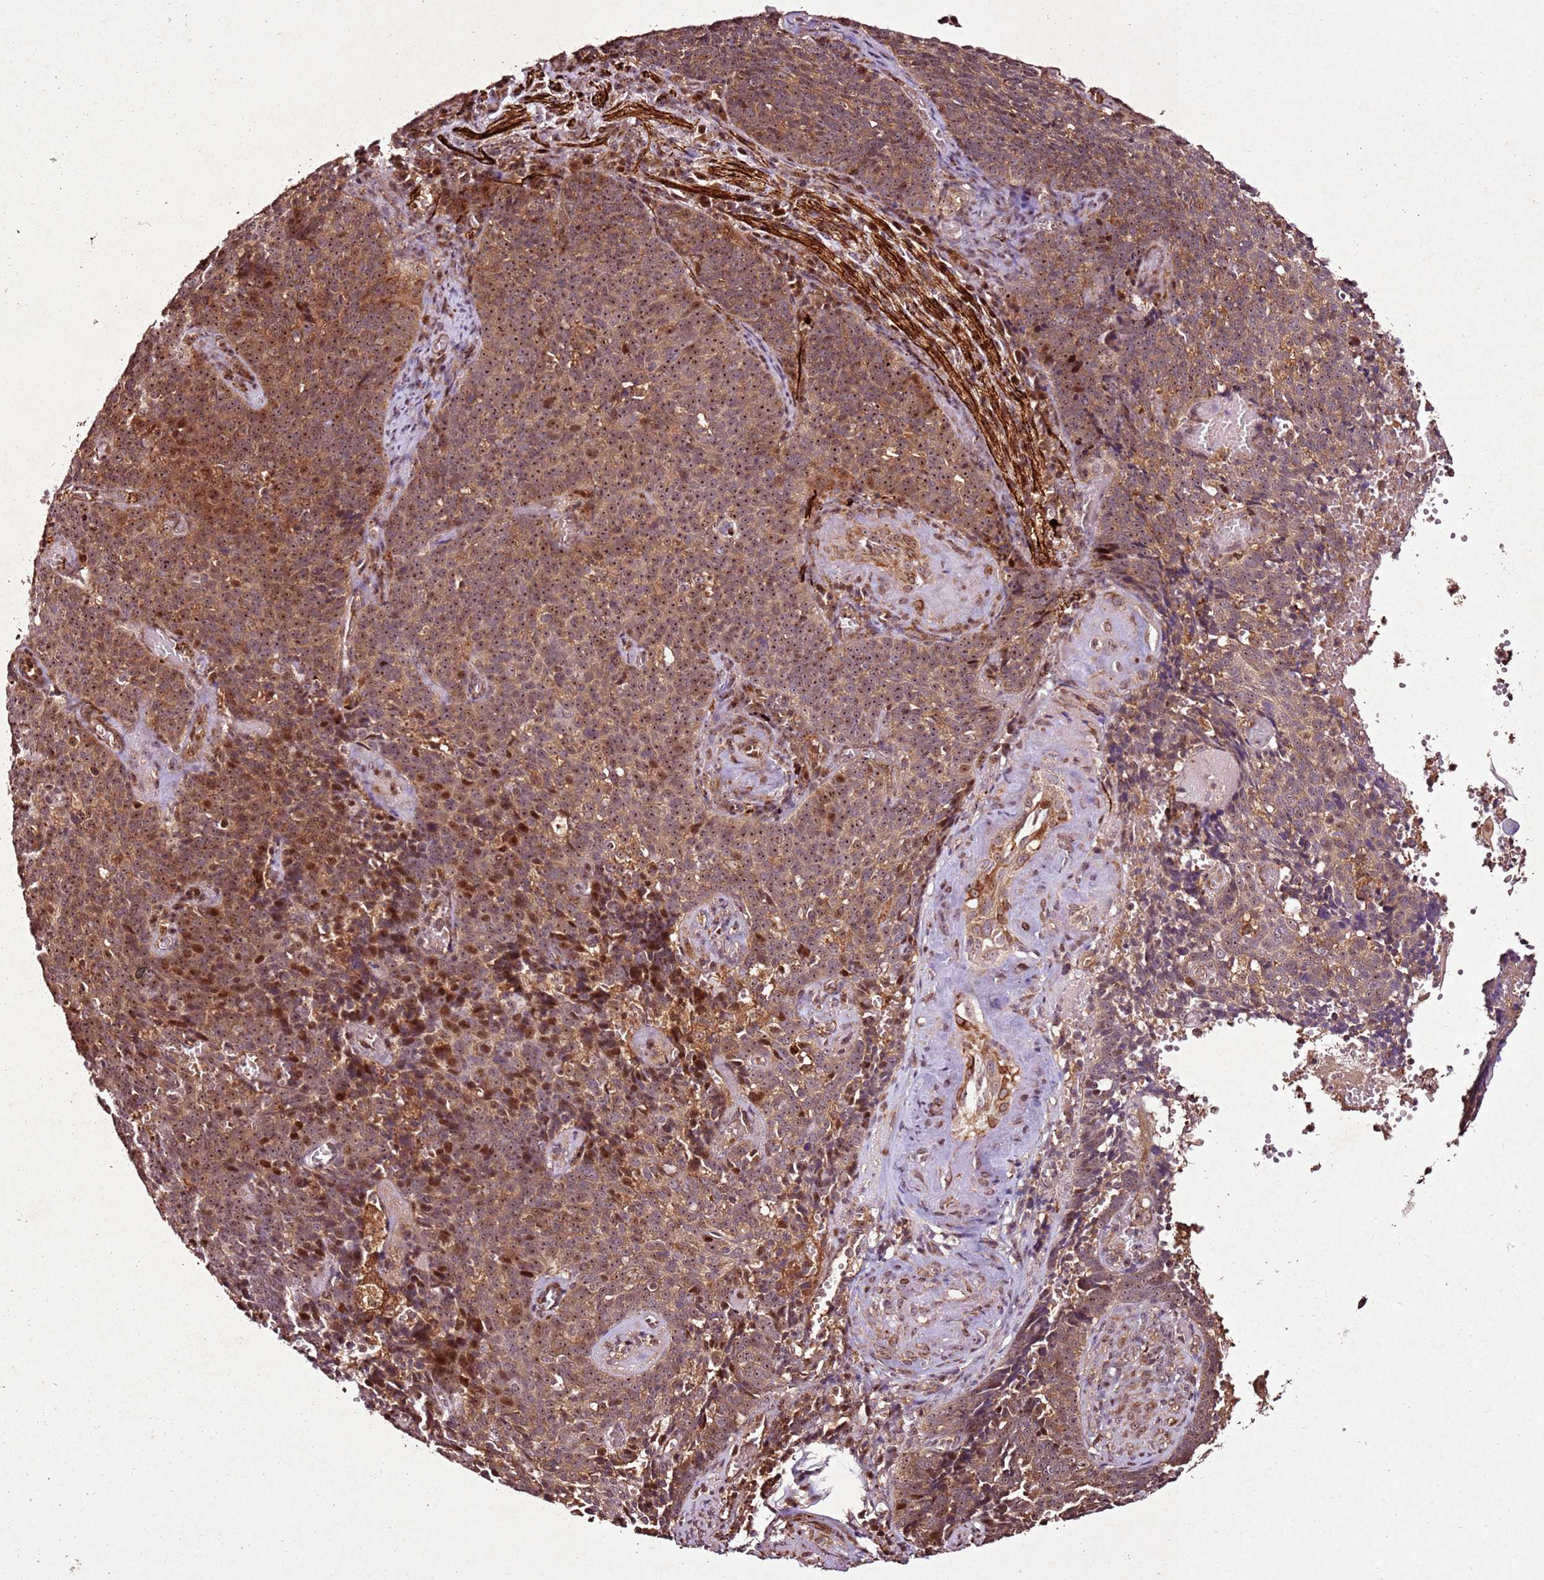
{"staining": {"intensity": "moderate", "quantity": ">75%", "location": "cytoplasmic/membranous,nuclear"}, "tissue": "cervical cancer", "cell_type": "Tumor cells", "image_type": "cancer", "snomed": [{"axis": "morphology", "description": "Normal tissue, NOS"}, {"axis": "morphology", "description": "Squamous cell carcinoma, NOS"}, {"axis": "topography", "description": "Cervix"}], "caption": "Squamous cell carcinoma (cervical) stained for a protein (brown) reveals moderate cytoplasmic/membranous and nuclear positive positivity in about >75% of tumor cells.", "gene": "PTMA", "patient": {"sex": "female", "age": 39}}